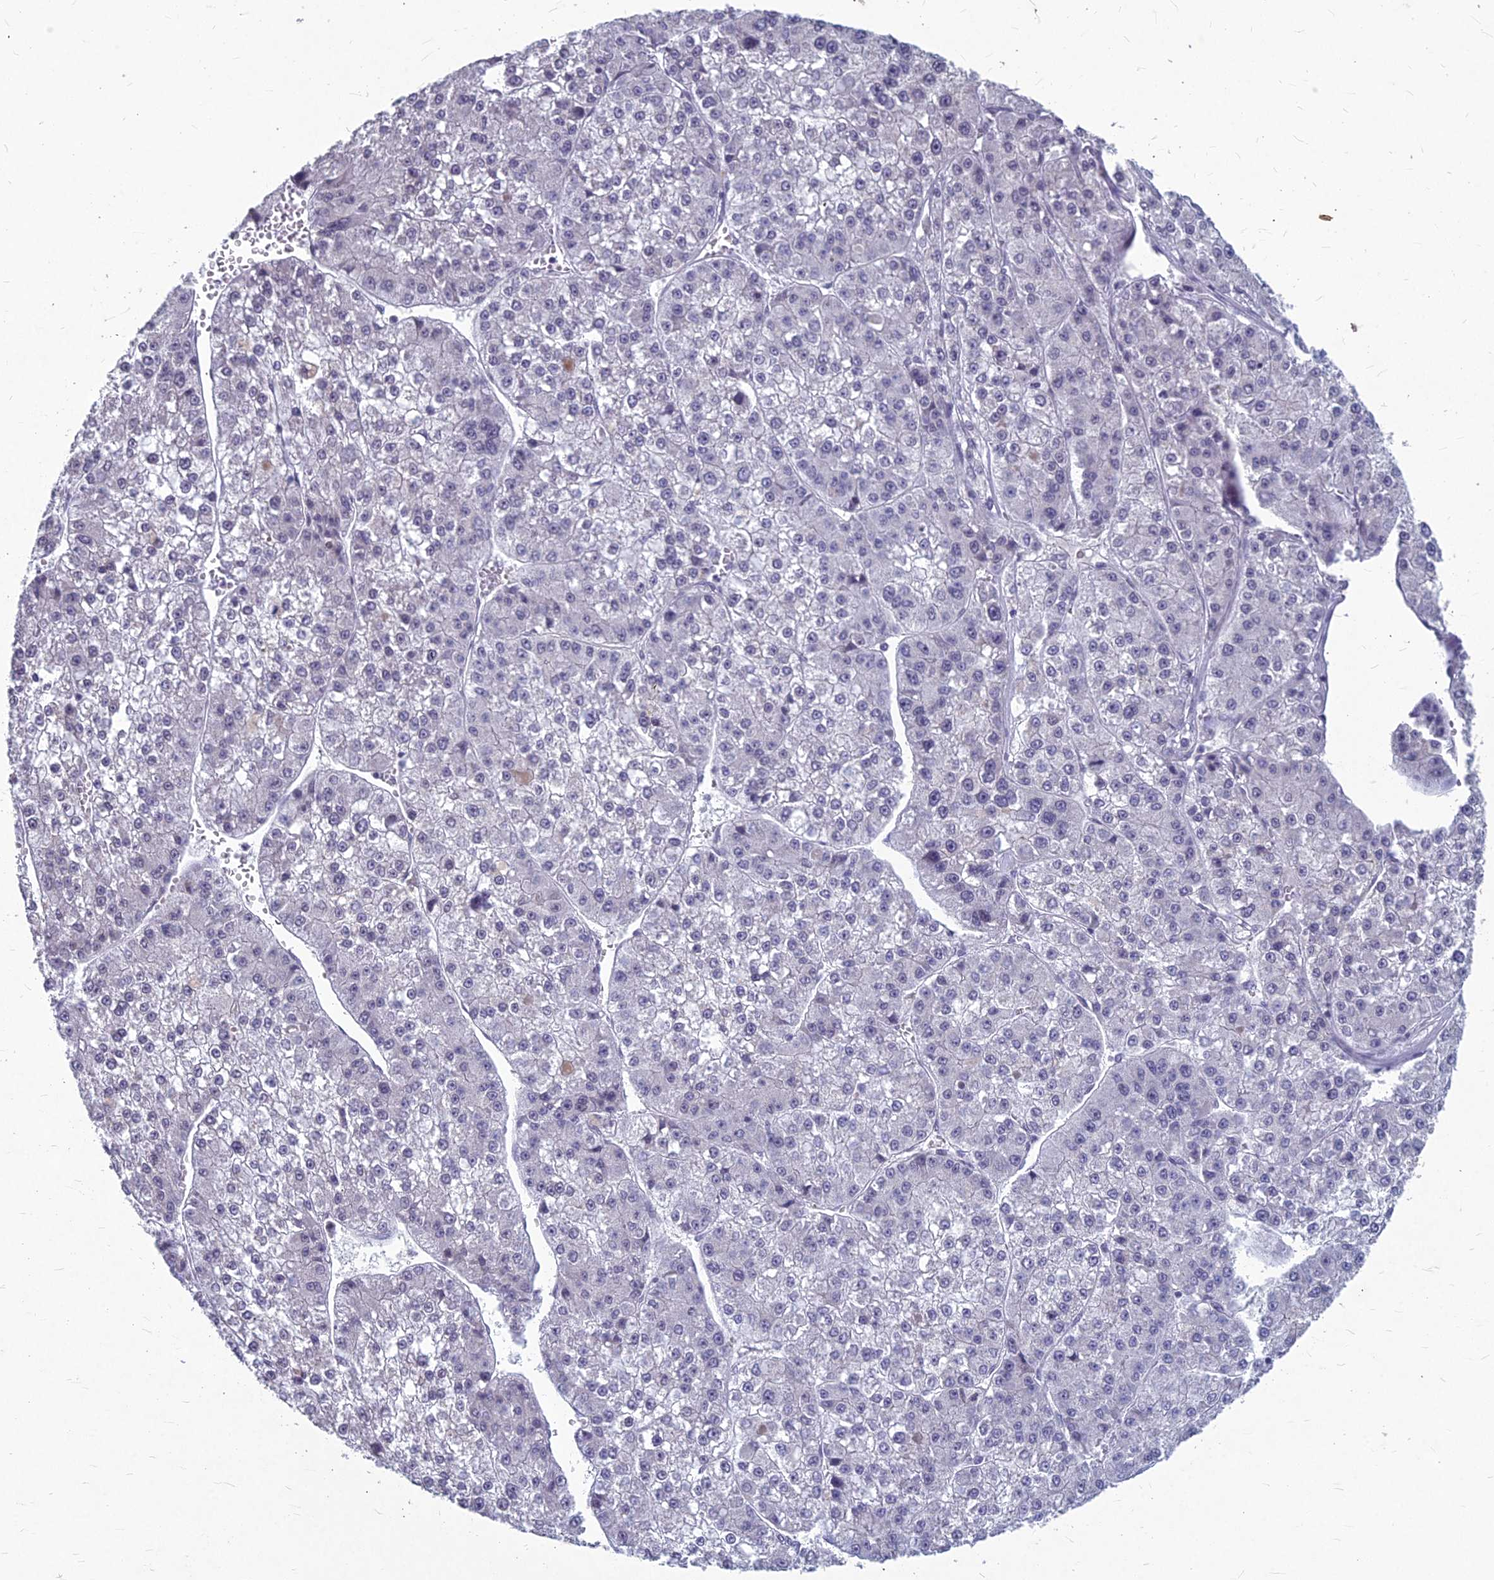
{"staining": {"intensity": "negative", "quantity": "none", "location": "none"}, "tissue": "liver cancer", "cell_type": "Tumor cells", "image_type": "cancer", "snomed": [{"axis": "morphology", "description": "Carcinoma, Hepatocellular, NOS"}, {"axis": "topography", "description": "Liver"}], "caption": "This is an immunohistochemistry image of hepatocellular carcinoma (liver). There is no staining in tumor cells.", "gene": "KAT7", "patient": {"sex": "female", "age": 73}}